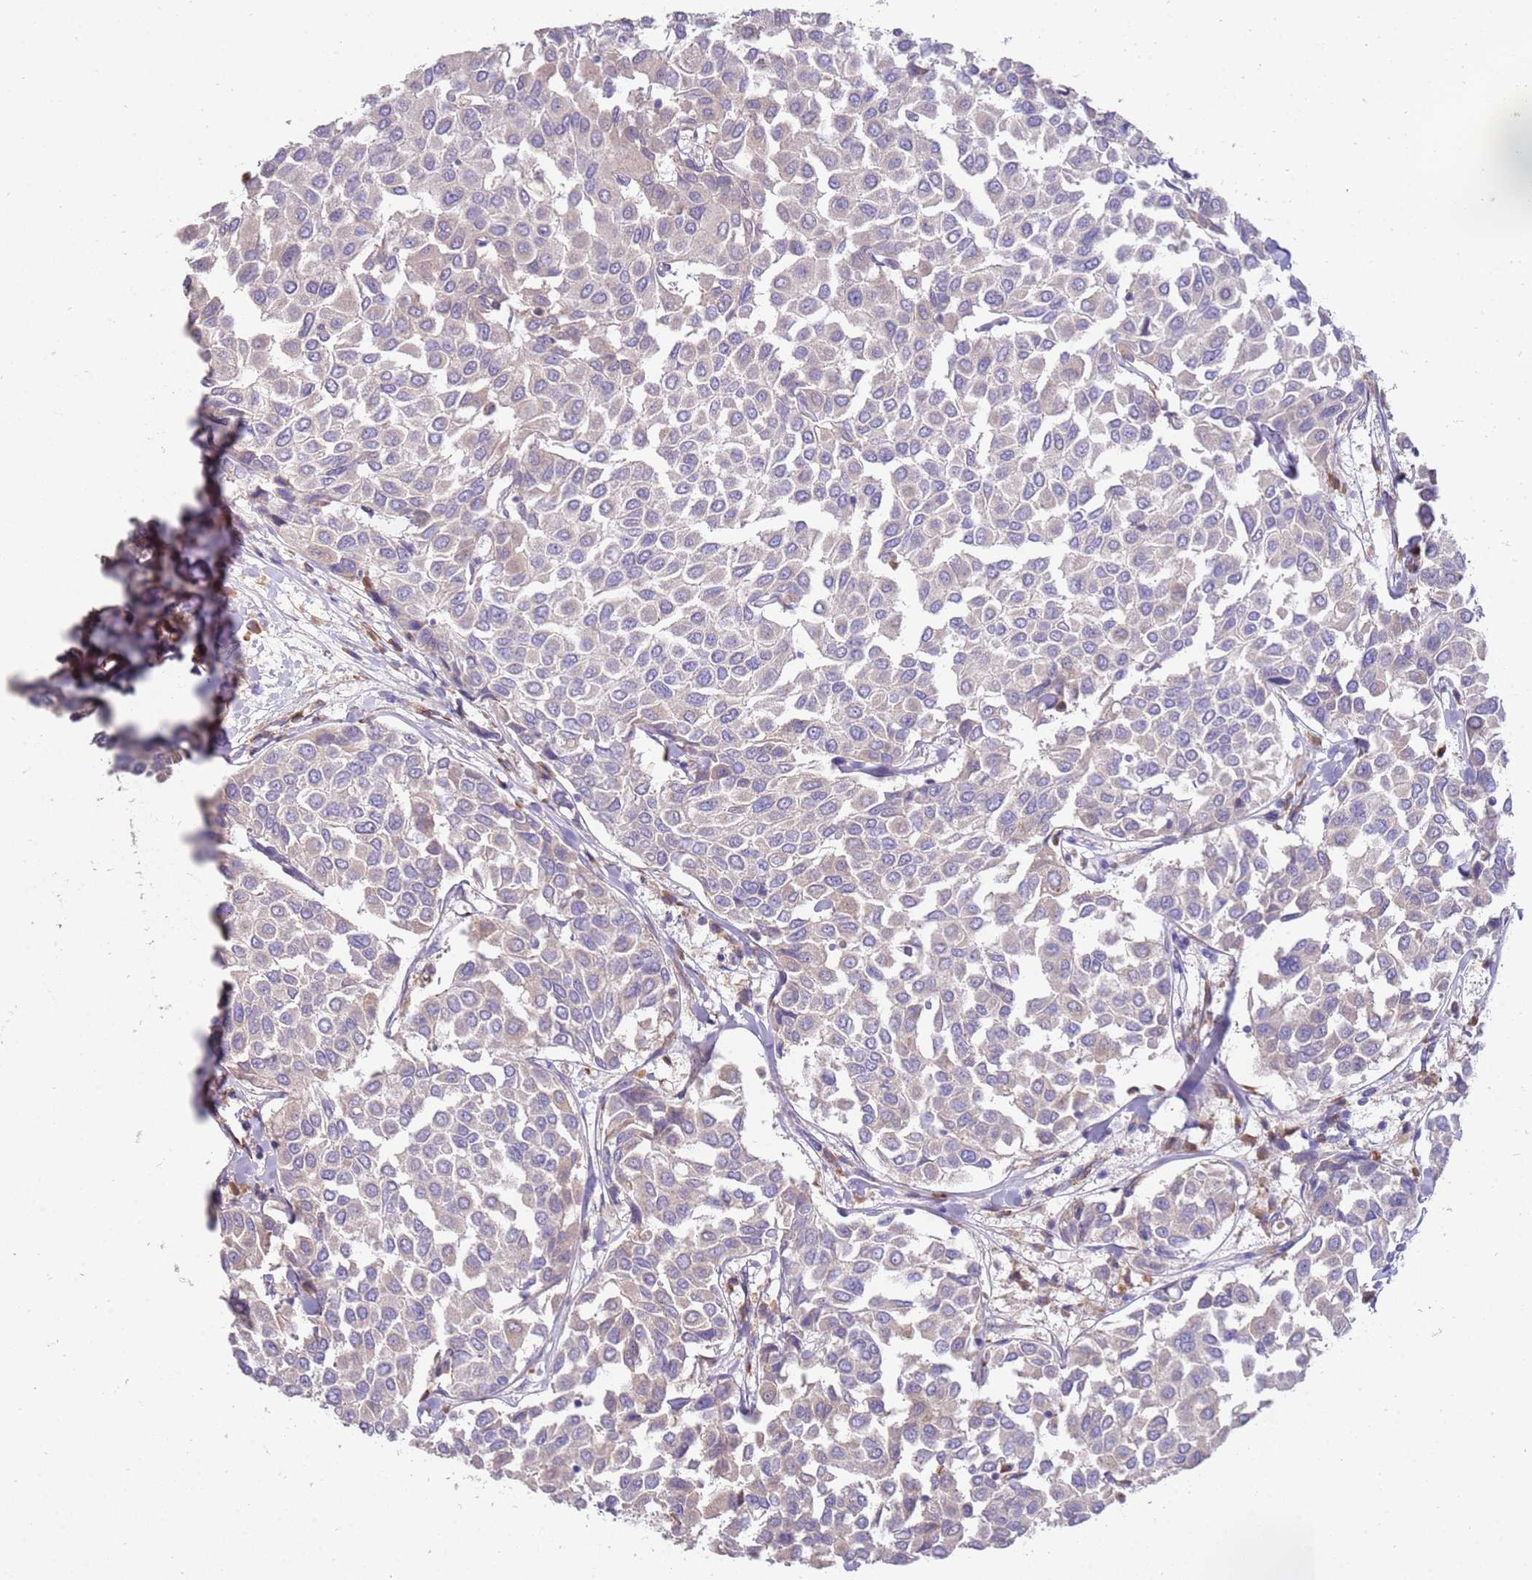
{"staining": {"intensity": "negative", "quantity": "none", "location": "none"}, "tissue": "breast cancer", "cell_type": "Tumor cells", "image_type": "cancer", "snomed": [{"axis": "morphology", "description": "Duct carcinoma"}, {"axis": "topography", "description": "Breast"}], "caption": "Immunohistochemistry histopathology image of neoplastic tissue: human breast infiltrating ductal carcinoma stained with DAB (3,3'-diaminobenzidine) exhibits no significant protein positivity in tumor cells.", "gene": "NMUR2", "patient": {"sex": "female", "age": 55}}